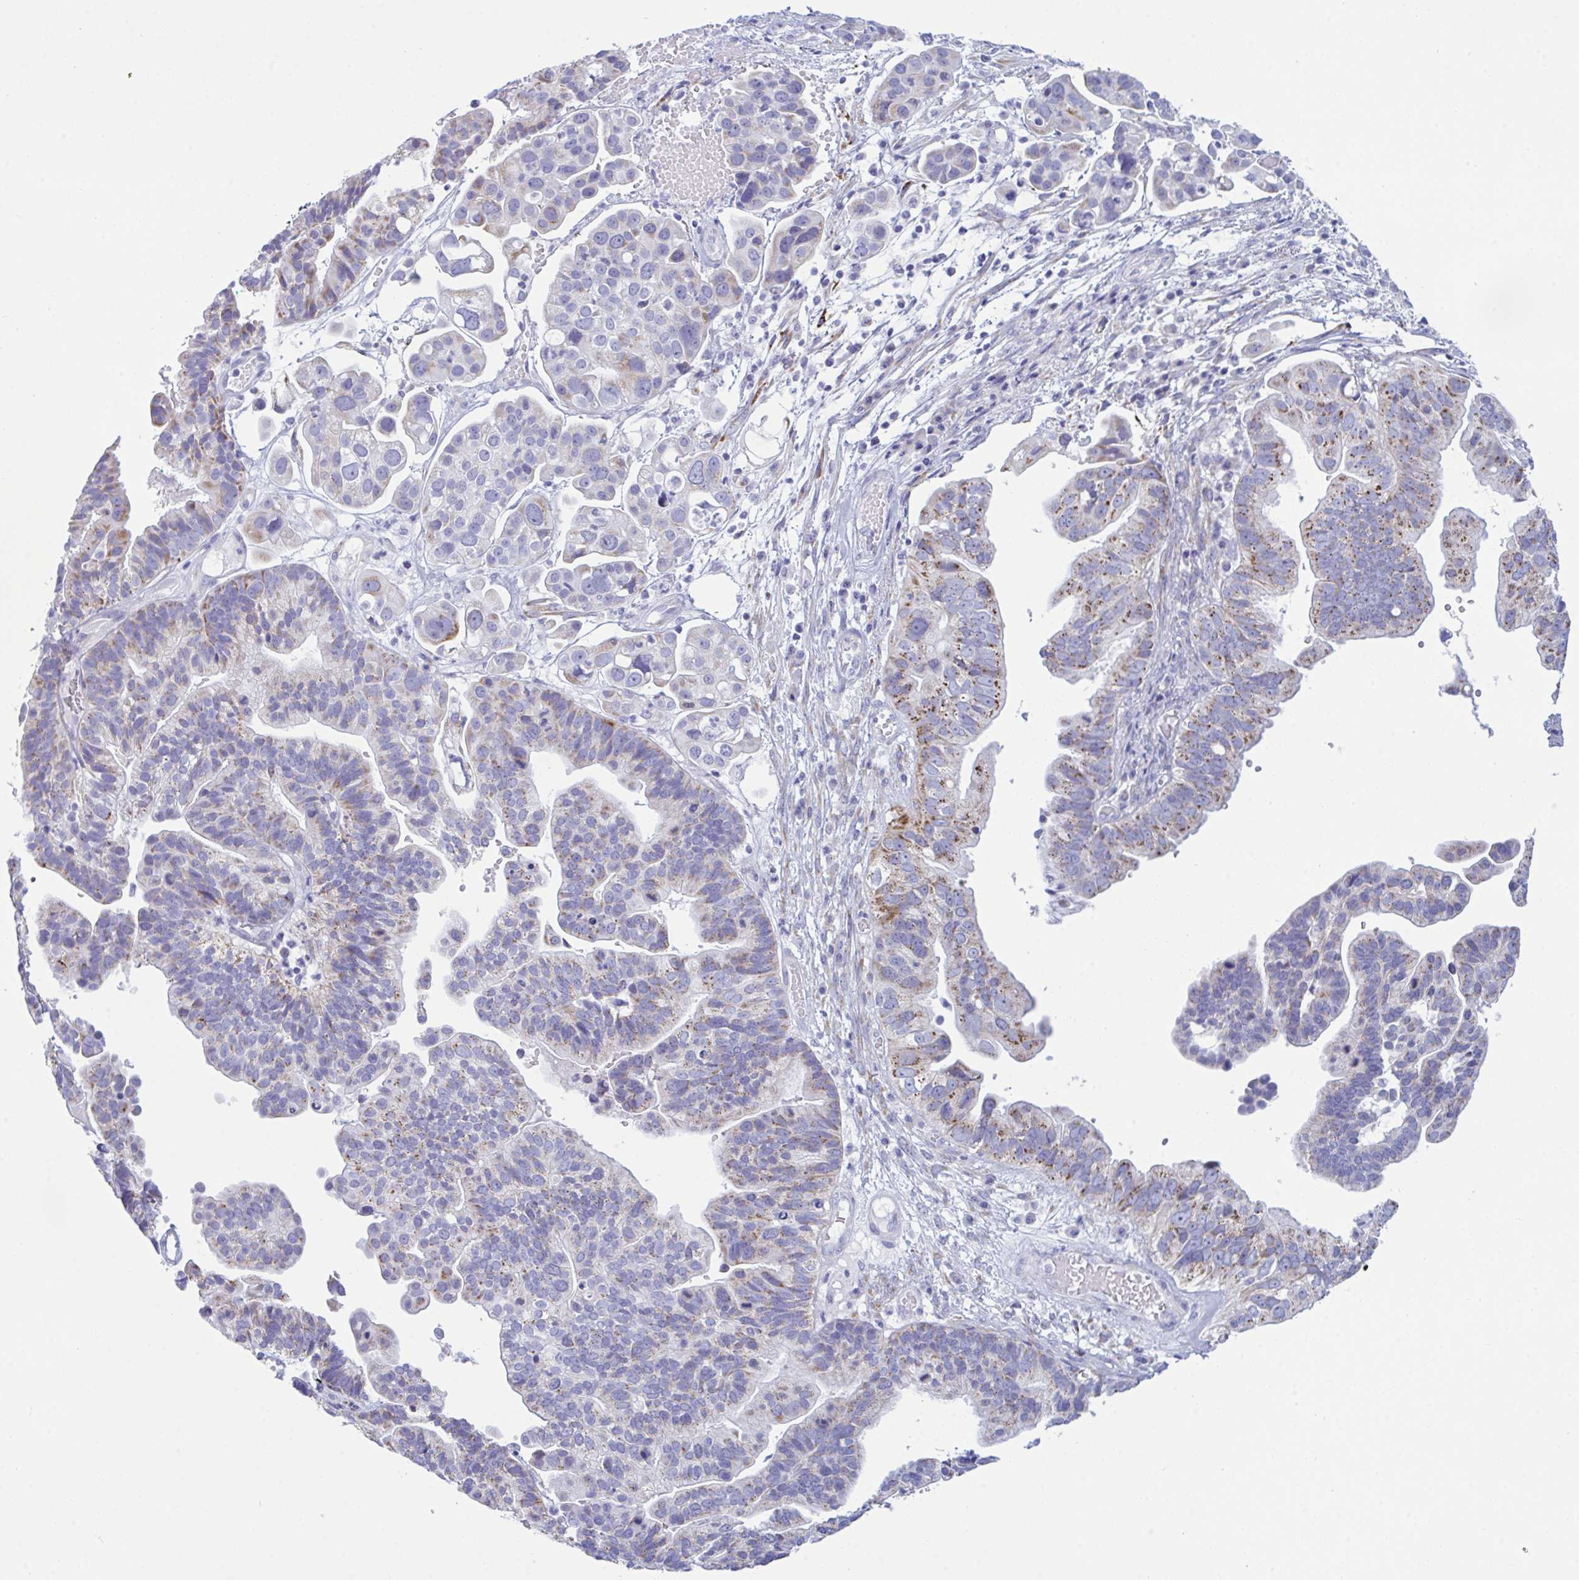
{"staining": {"intensity": "moderate", "quantity": "25%-75%", "location": "cytoplasmic/membranous"}, "tissue": "ovarian cancer", "cell_type": "Tumor cells", "image_type": "cancer", "snomed": [{"axis": "morphology", "description": "Cystadenocarcinoma, serous, NOS"}, {"axis": "topography", "description": "Ovary"}], "caption": "The micrograph displays immunohistochemical staining of serous cystadenocarcinoma (ovarian). There is moderate cytoplasmic/membranous expression is present in approximately 25%-75% of tumor cells.", "gene": "BBS1", "patient": {"sex": "female", "age": 56}}